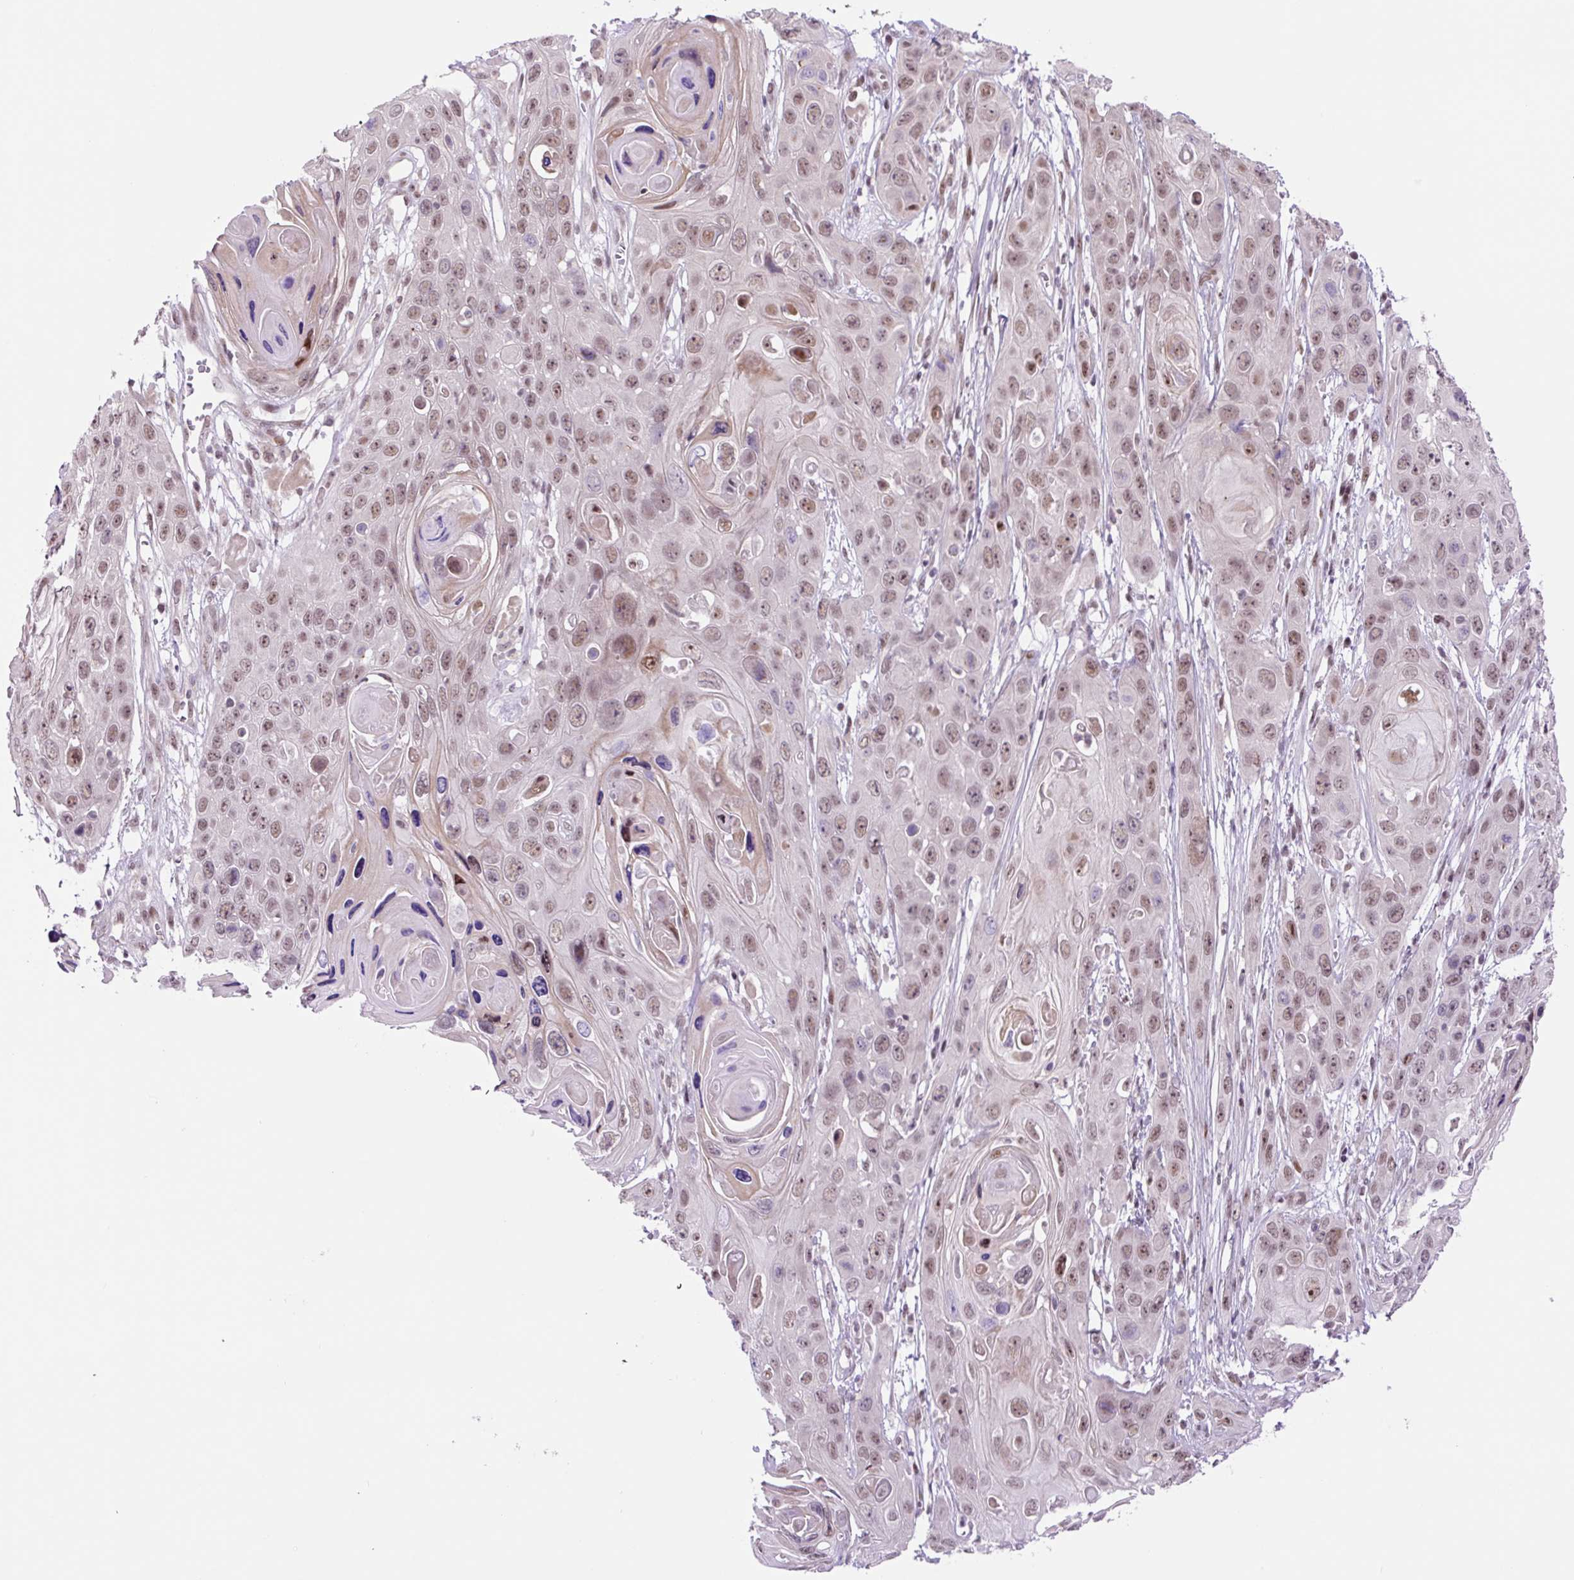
{"staining": {"intensity": "weak", "quantity": "25%-75%", "location": "nuclear"}, "tissue": "skin cancer", "cell_type": "Tumor cells", "image_type": "cancer", "snomed": [{"axis": "morphology", "description": "Squamous cell carcinoma, NOS"}, {"axis": "topography", "description": "Skin"}], "caption": "Immunohistochemical staining of human skin cancer (squamous cell carcinoma) exhibits weak nuclear protein expression in approximately 25%-75% of tumor cells.", "gene": "TAF1A", "patient": {"sex": "male", "age": 55}}